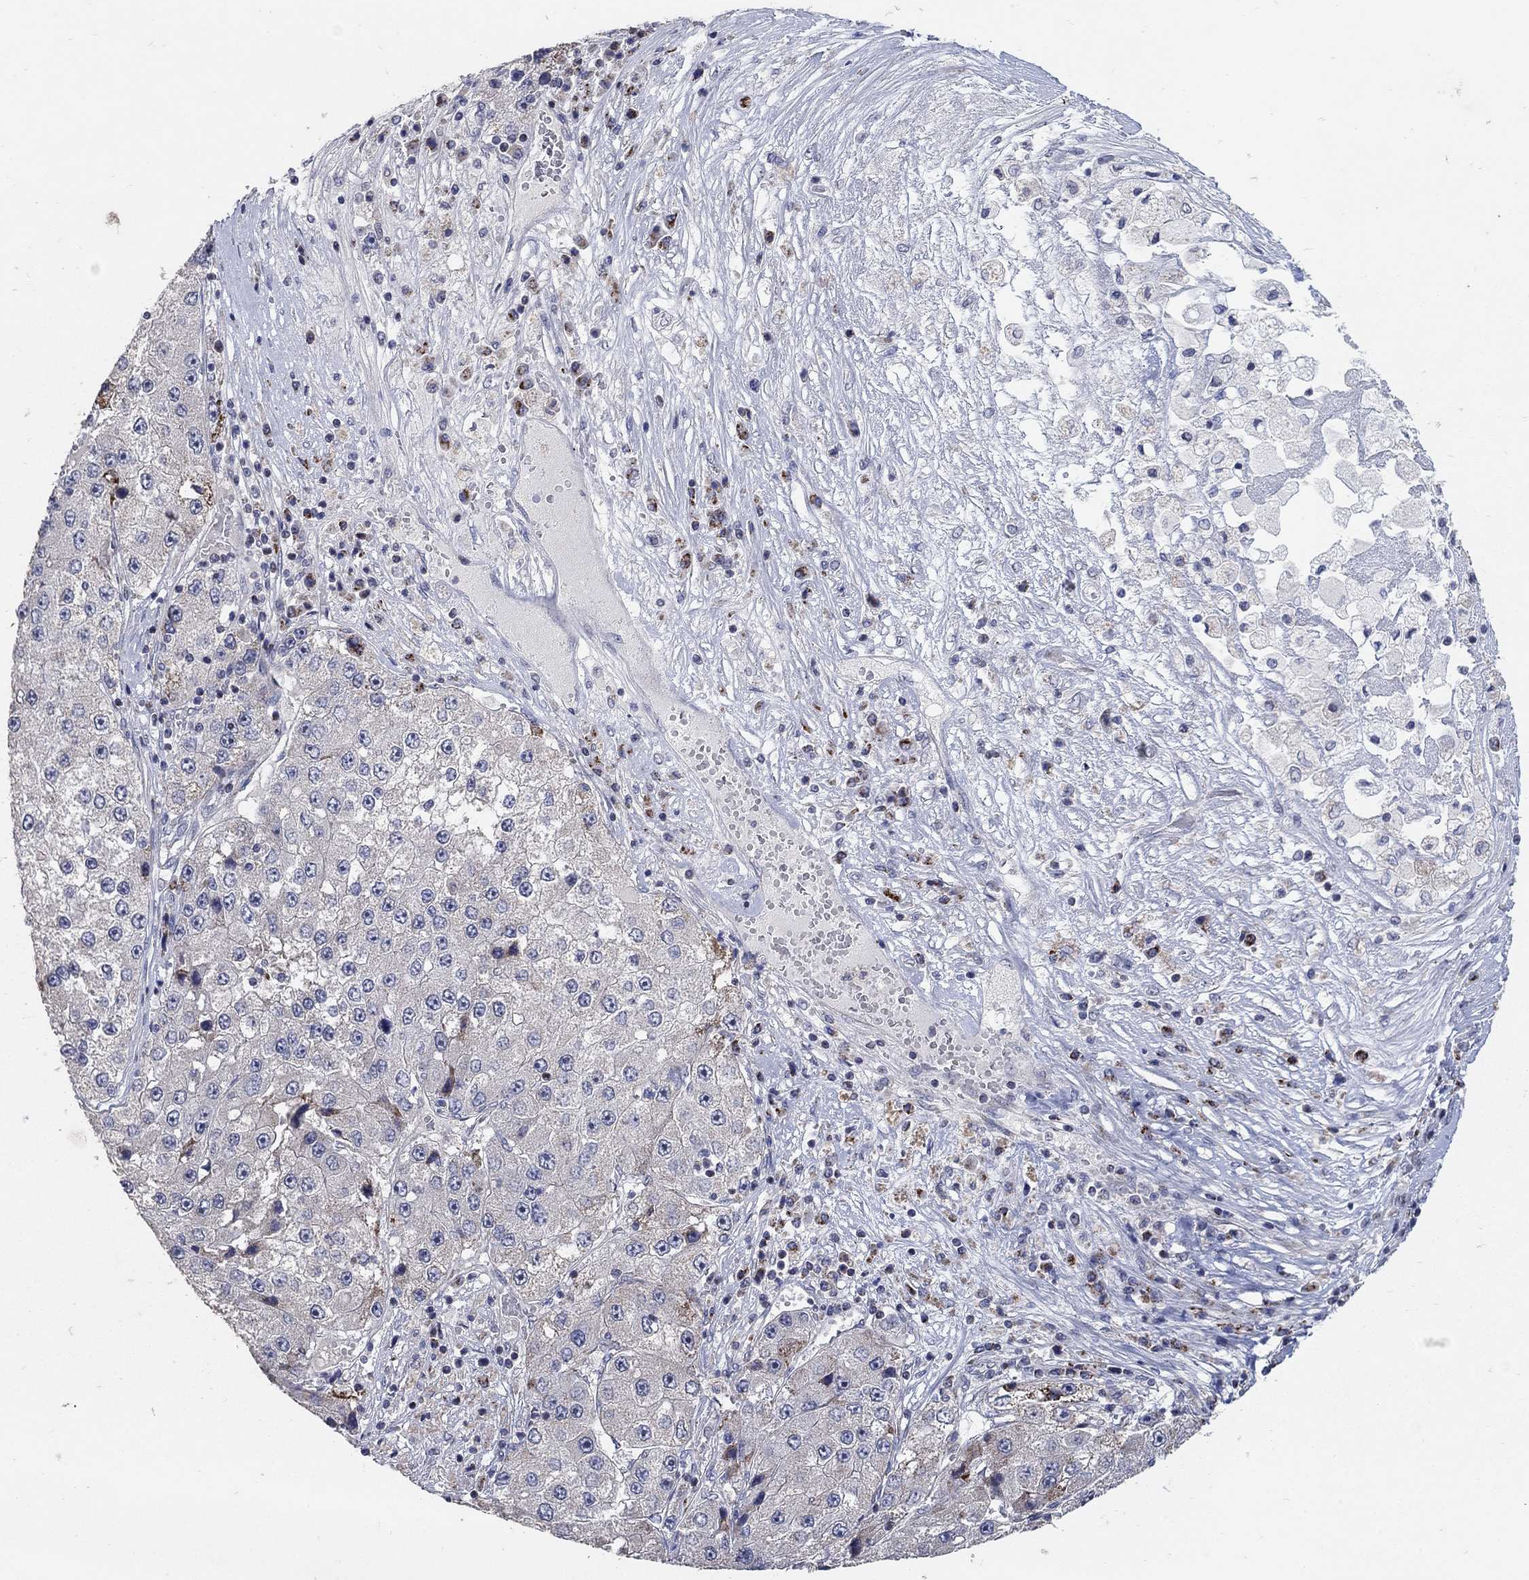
{"staining": {"intensity": "strong", "quantity": "<25%", "location": "cytoplasmic/membranous"}, "tissue": "liver cancer", "cell_type": "Tumor cells", "image_type": "cancer", "snomed": [{"axis": "morphology", "description": "Carcinoma, Hepatocellular, NOS"}, {"axis": "topography", "description": "Liver"}], "caption": "This micrograph exhibits immunohistochemistry (IHC) staining of liver cancer (hepatocellular carcinoma), with medium strong cytoplasmic/membranous expression in about <25% of tumor cells.", "gene": "HMX2", "patient": {"sex": "female", "age": 73}}